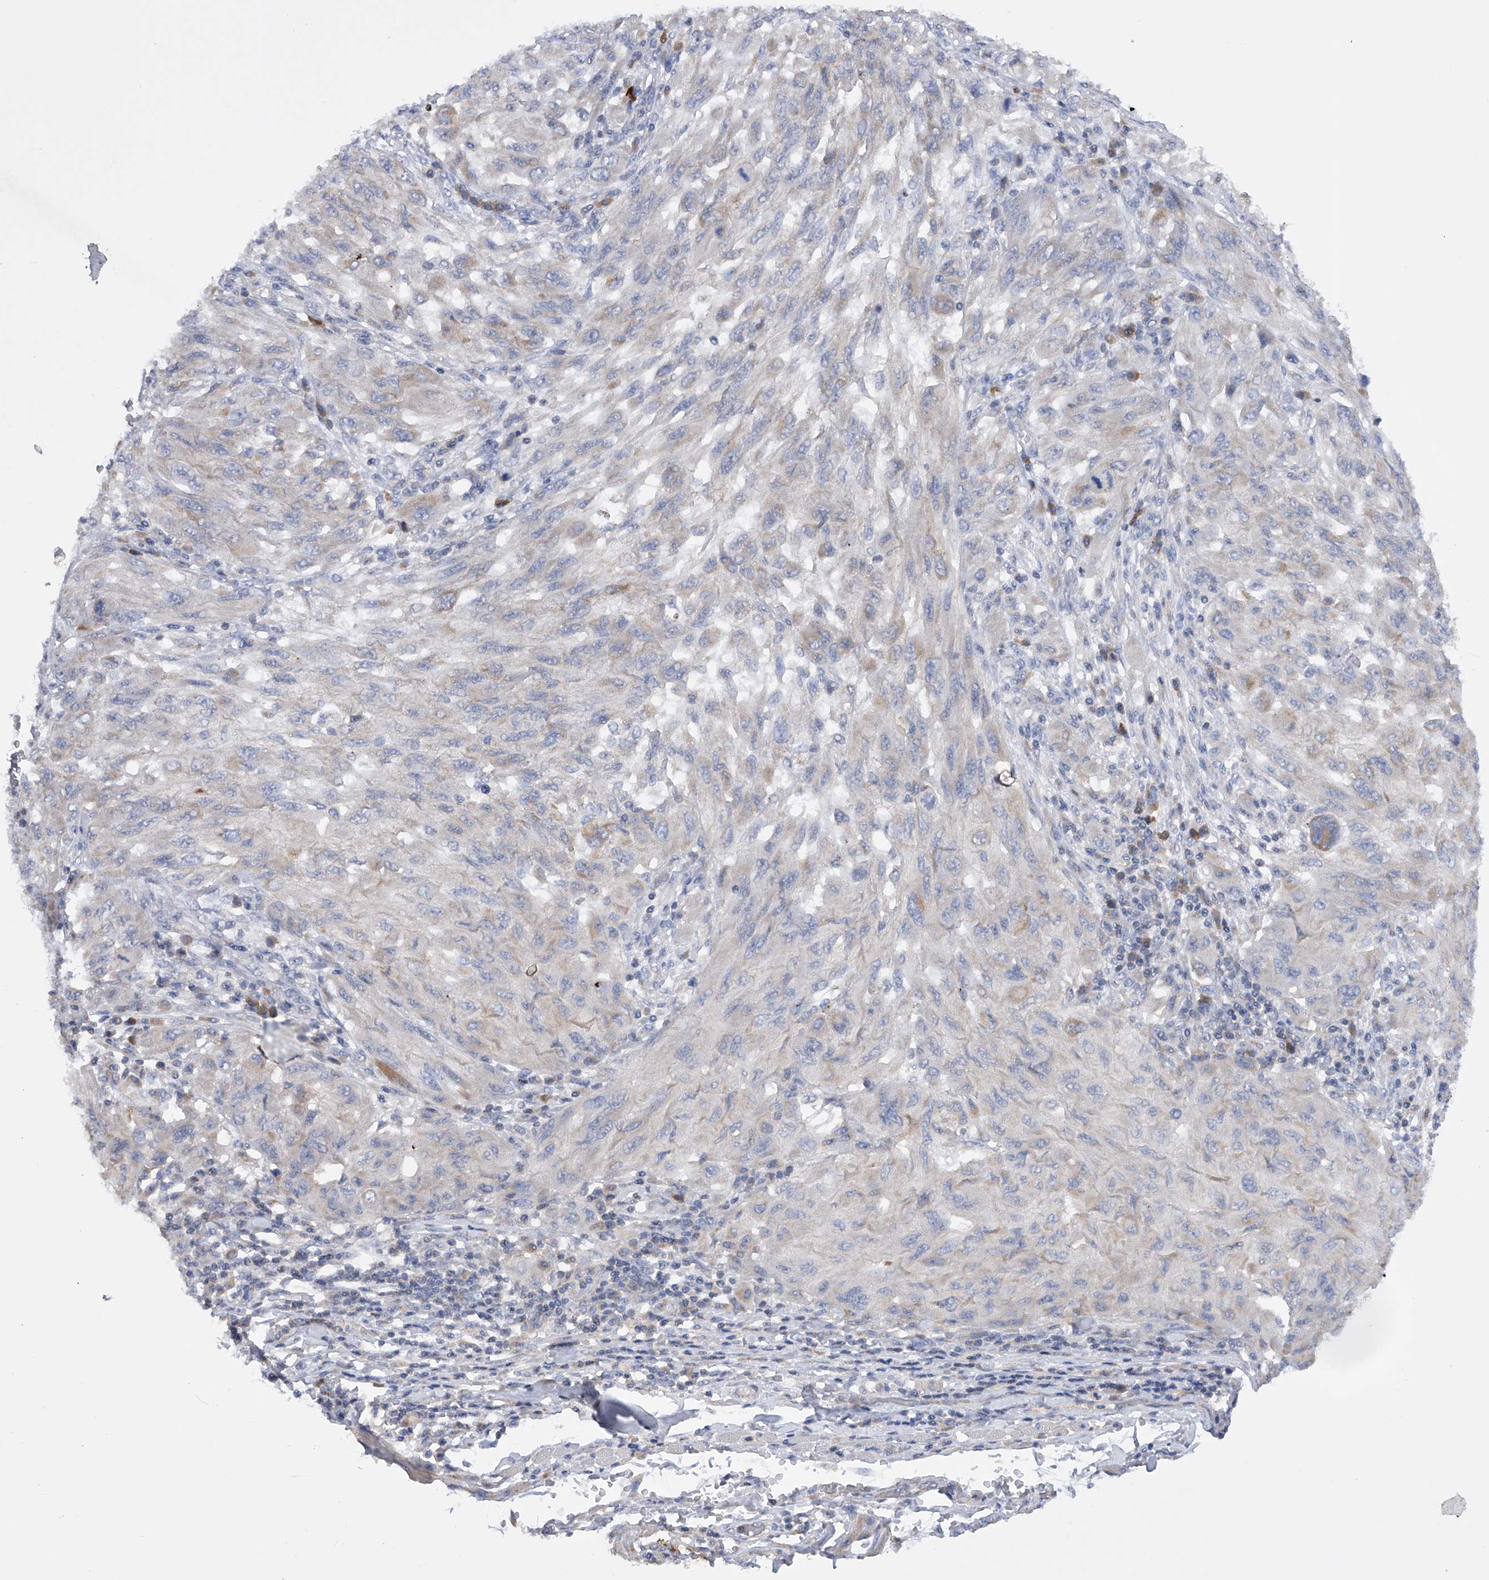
{"staining": {"intensity": "negative", "quantity": "none", "location": "none"}, "tissue": "melanoma", "cell_type": "Tumor cells", "image_type": "cancer", "snomed": [{"axis": "morphology", "description": "Malignant melanoma, NOS"}, {"axis": "topography", "description": "Skin"}], "caption": "Tumor cells show no significant protein staining in malignant melanoma.", "gene": "MLYCD", "patient": {"sex": "female", "age": 91}}